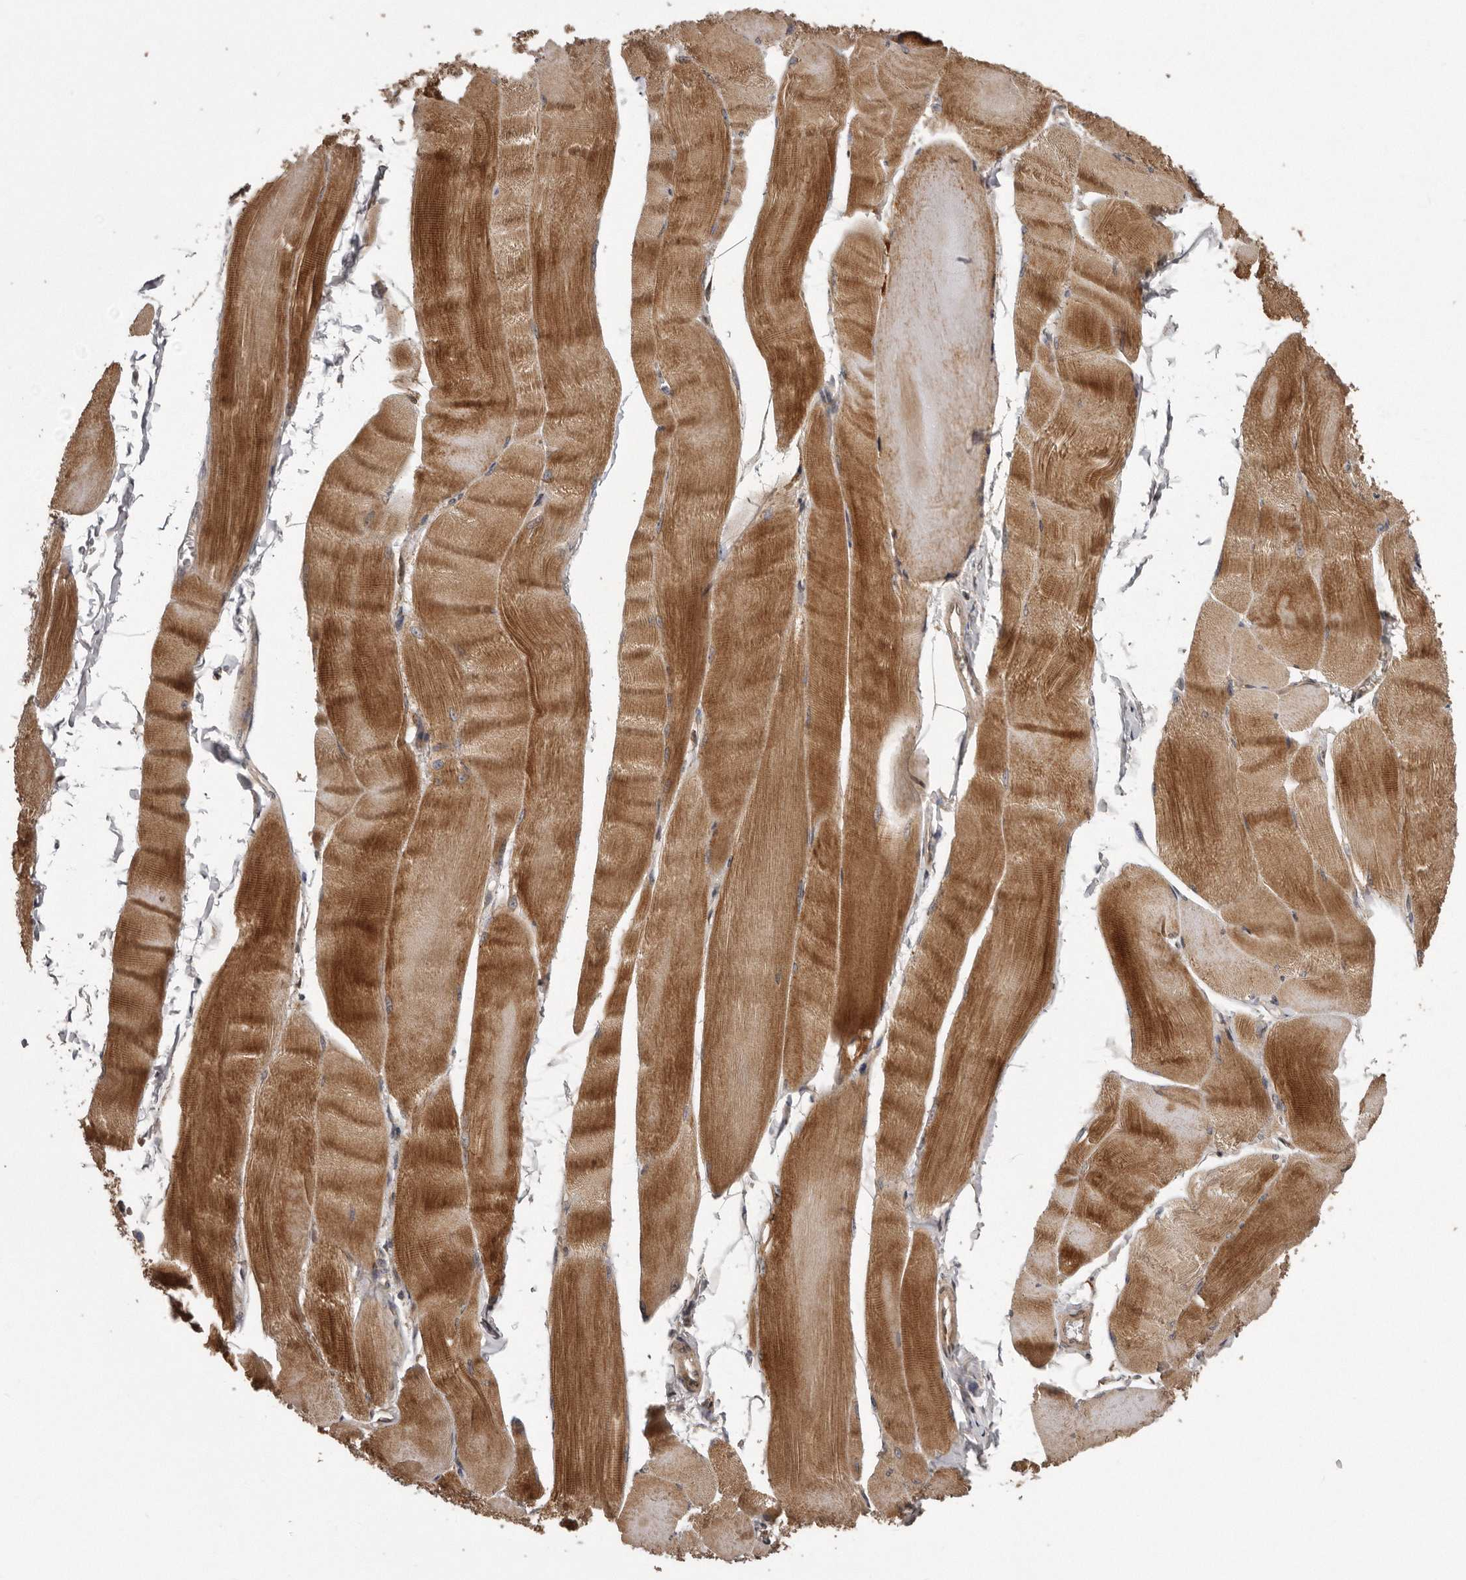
{"staining": {"intensity": "moderate", "quantity": ">75%", "location": "cytoplasmic/membranous"}, "tissue": "skeletal muscle", "cell_type": "Myocytes", "image_type": "normal", "snomed": [{"axis": "morphology", "description": "Normal tissue, NOS"}, {"axis": "morphology", "description": "Basal cell carcinoma"}, {"axis": "topography", "description": "Skeletal muscle"}], "caption": "A high-resolution histopathology image shows immunohistochemistry staining of normal skeletal muscle, which exhibits moderate cytoplasmic/membranous expression in about >75% of myocytes.", "gene": "ARMCX1", "patient": {"sex": "female", "age": 64}}